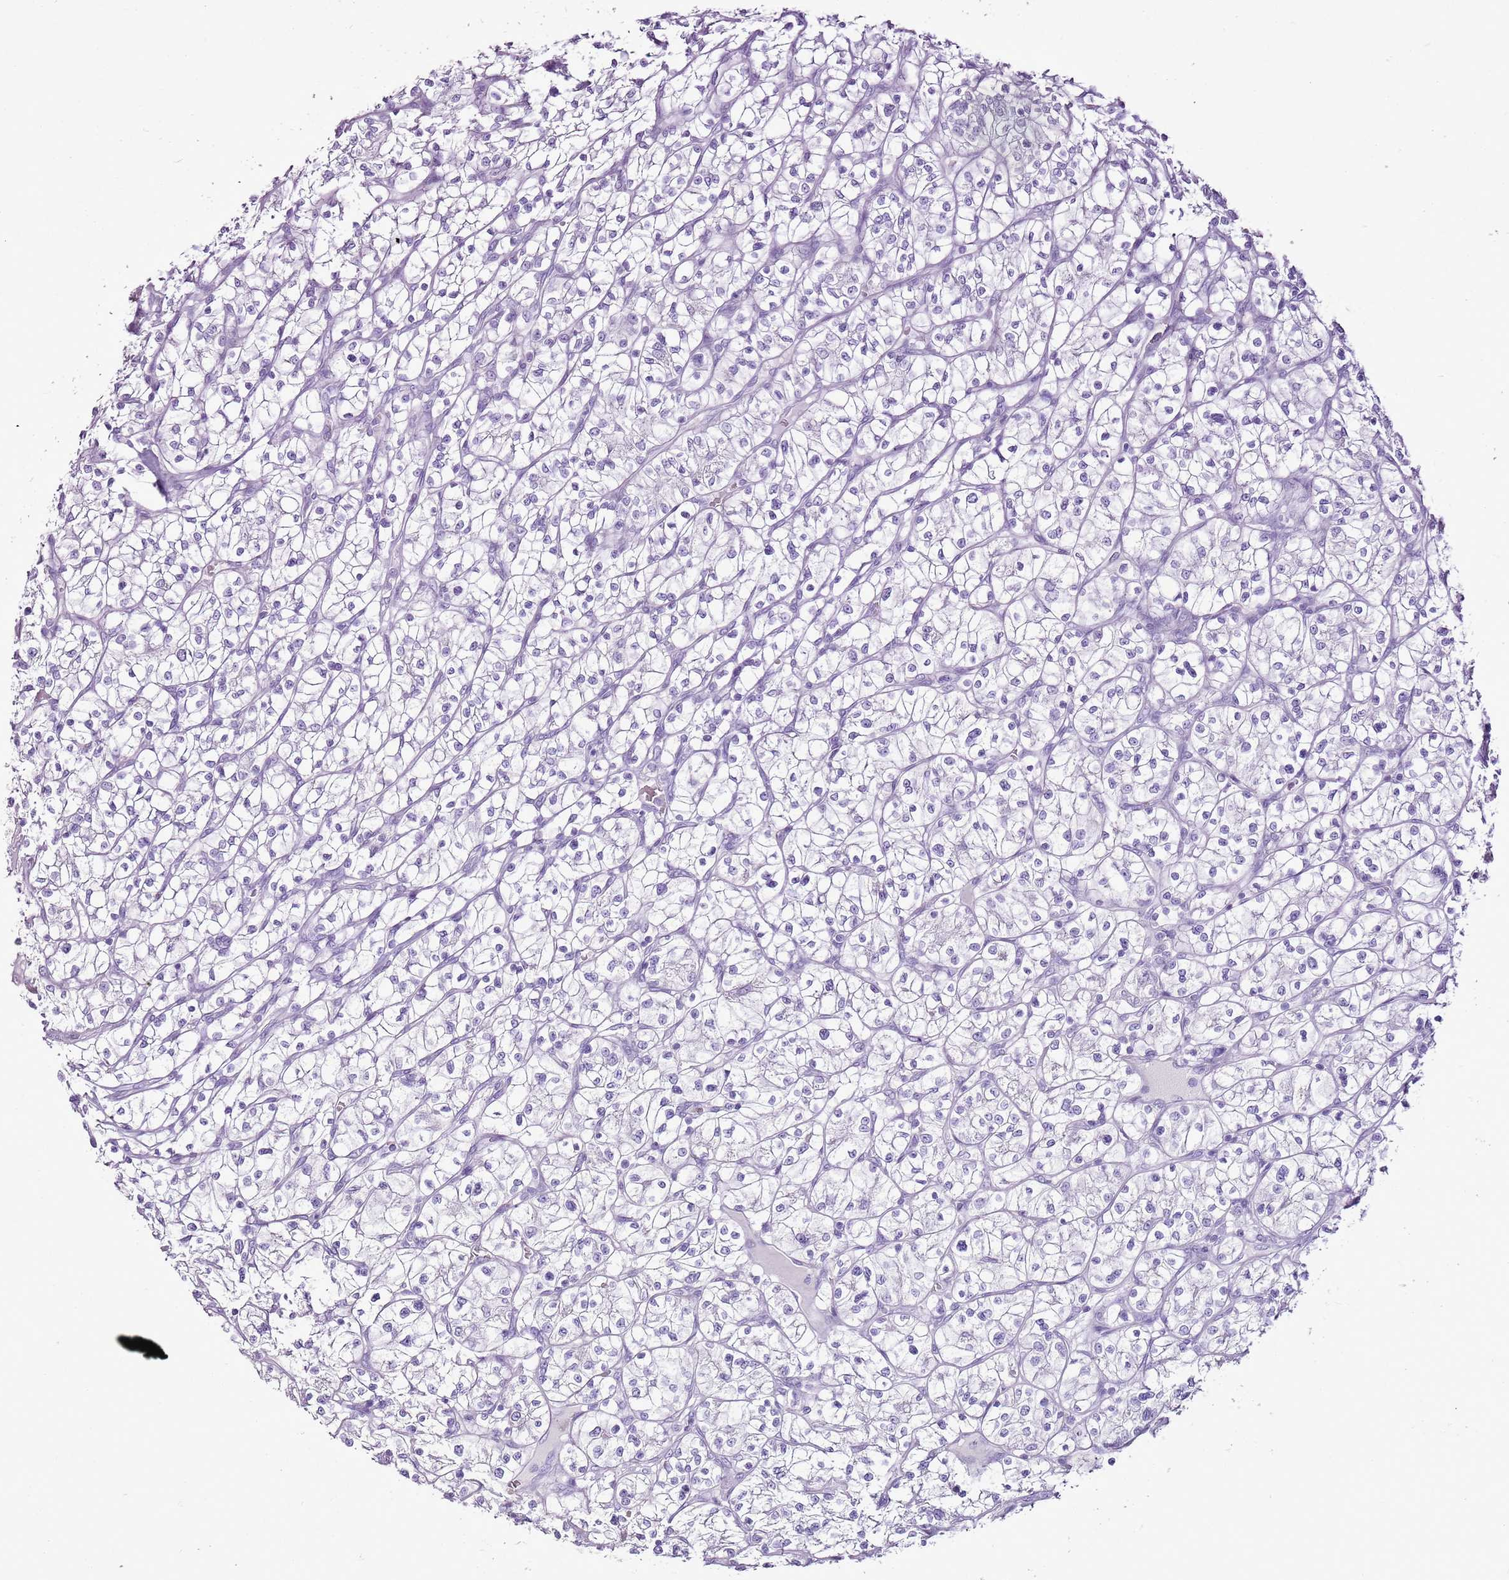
{"staining": {"intensity": "negative", "quantity": "none", "location": "none"}, "tissue": "renal cancer", "cell_type": "Tumor cells", "image_type": "cancer", "snomed": [{"axis": "morphology", "description": "Adenocarcinoma, NOS"}, {"axis": "topography", "description": "Kidney"}], "caption": "Protein analysis of adenocarcinoma (renal) demonstrates no significant expression in tumor cells. (DAB (3,3'-diaminobenzidine) IHC visualized using brightfield microscopy, high magnification).", "gene": "CNFN", "patient": {"sex": "female", "age": 64}}